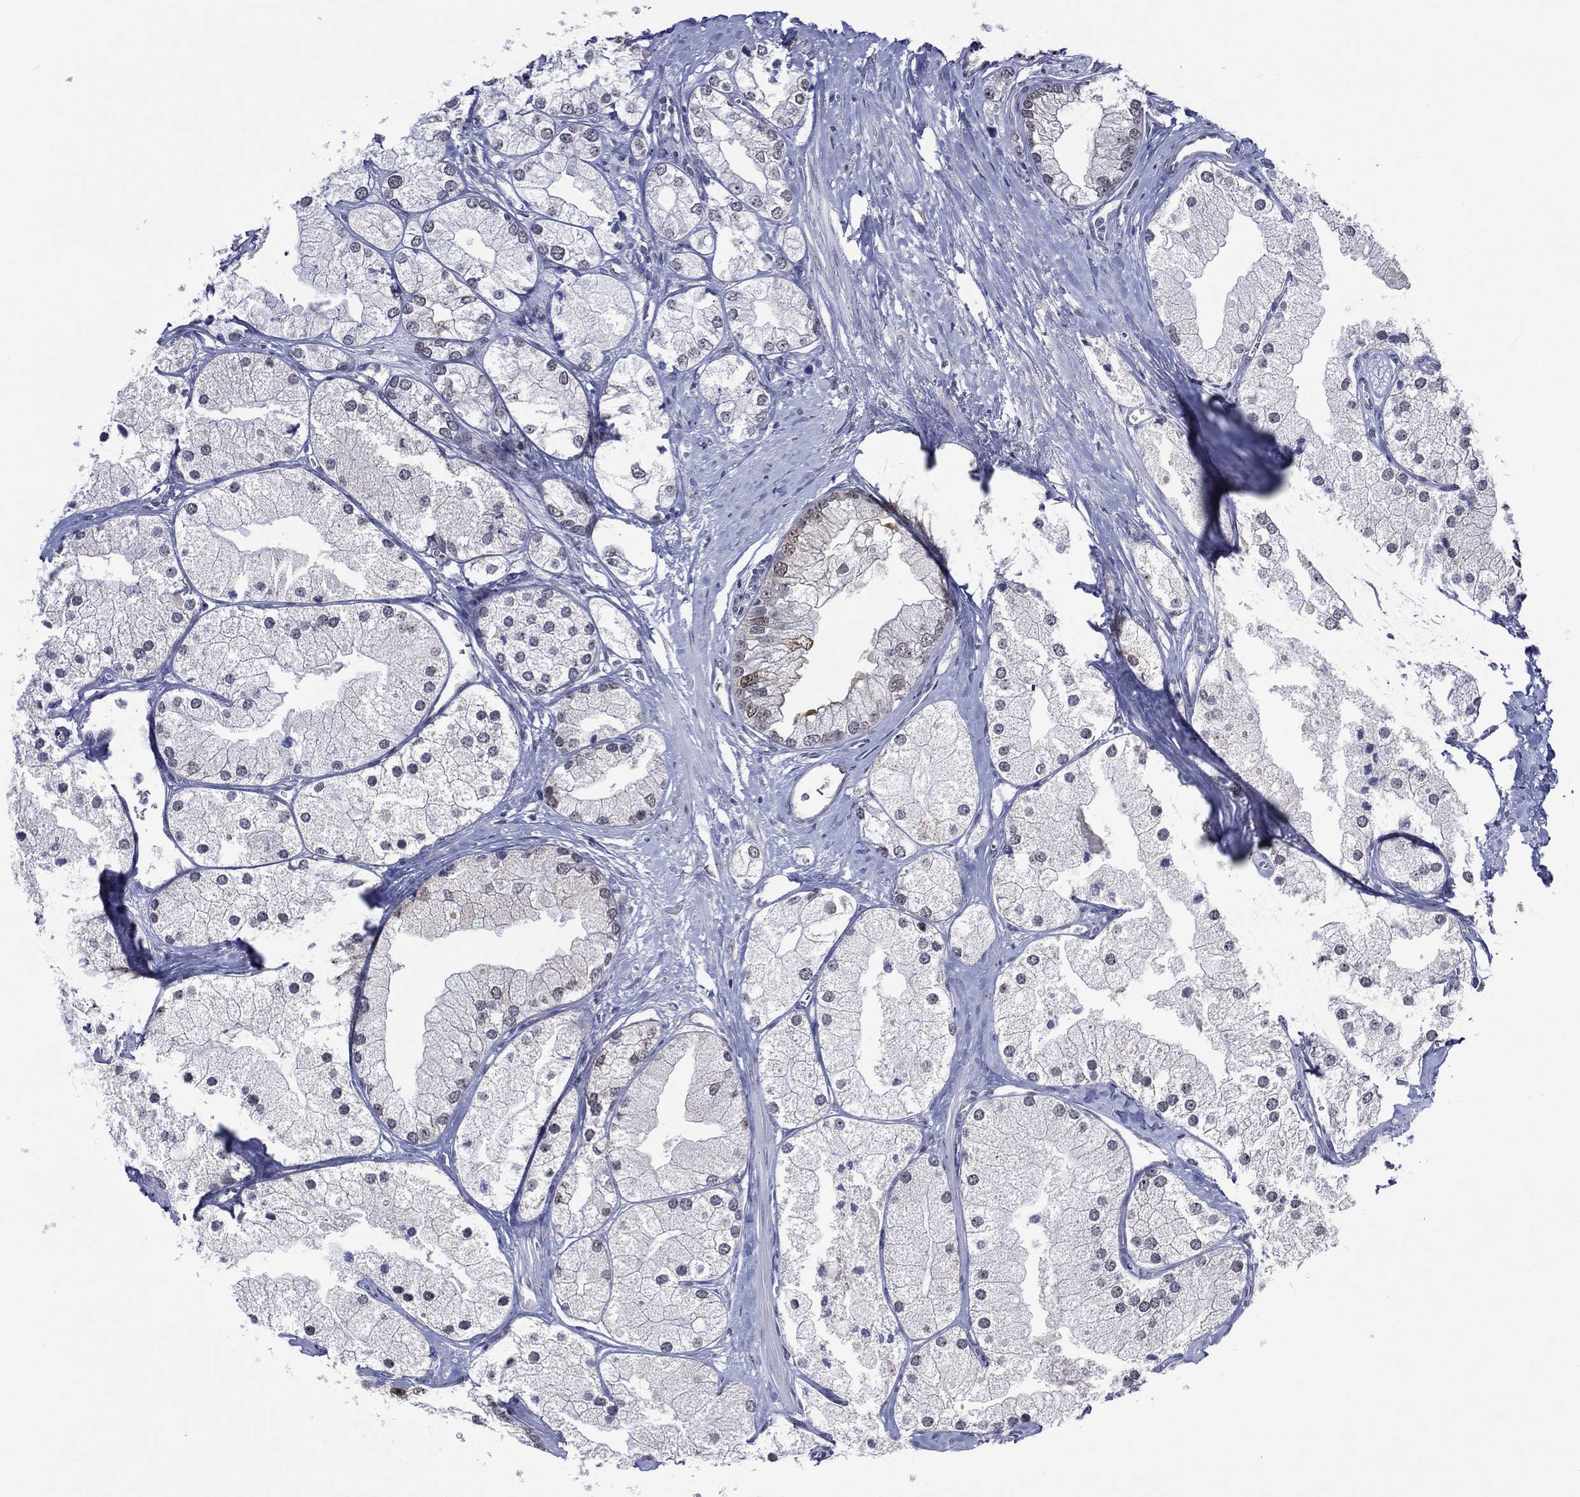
{"staining": {"intensity": "negative", "quantity": "none", "location": "none"}, "tissue": "prostate cancer", "cell_type": "Tumor cells", "image_type": "cancer", "snomed": [{"axis": "morphology", "description": "Adenocarcinoma, NOS"}, {"axis": "topography", "description": "Prostate and seminal vesicle, NOS"}, {"axis": "topography", "description": "Prostate"}], "caption": "A micrograph of adenocarcinoma (prostate) stained for a protein exhibits no brown staining in tumor cells.", "gene": "GATA6", "patient": {"sex": "male", "age": 79}}